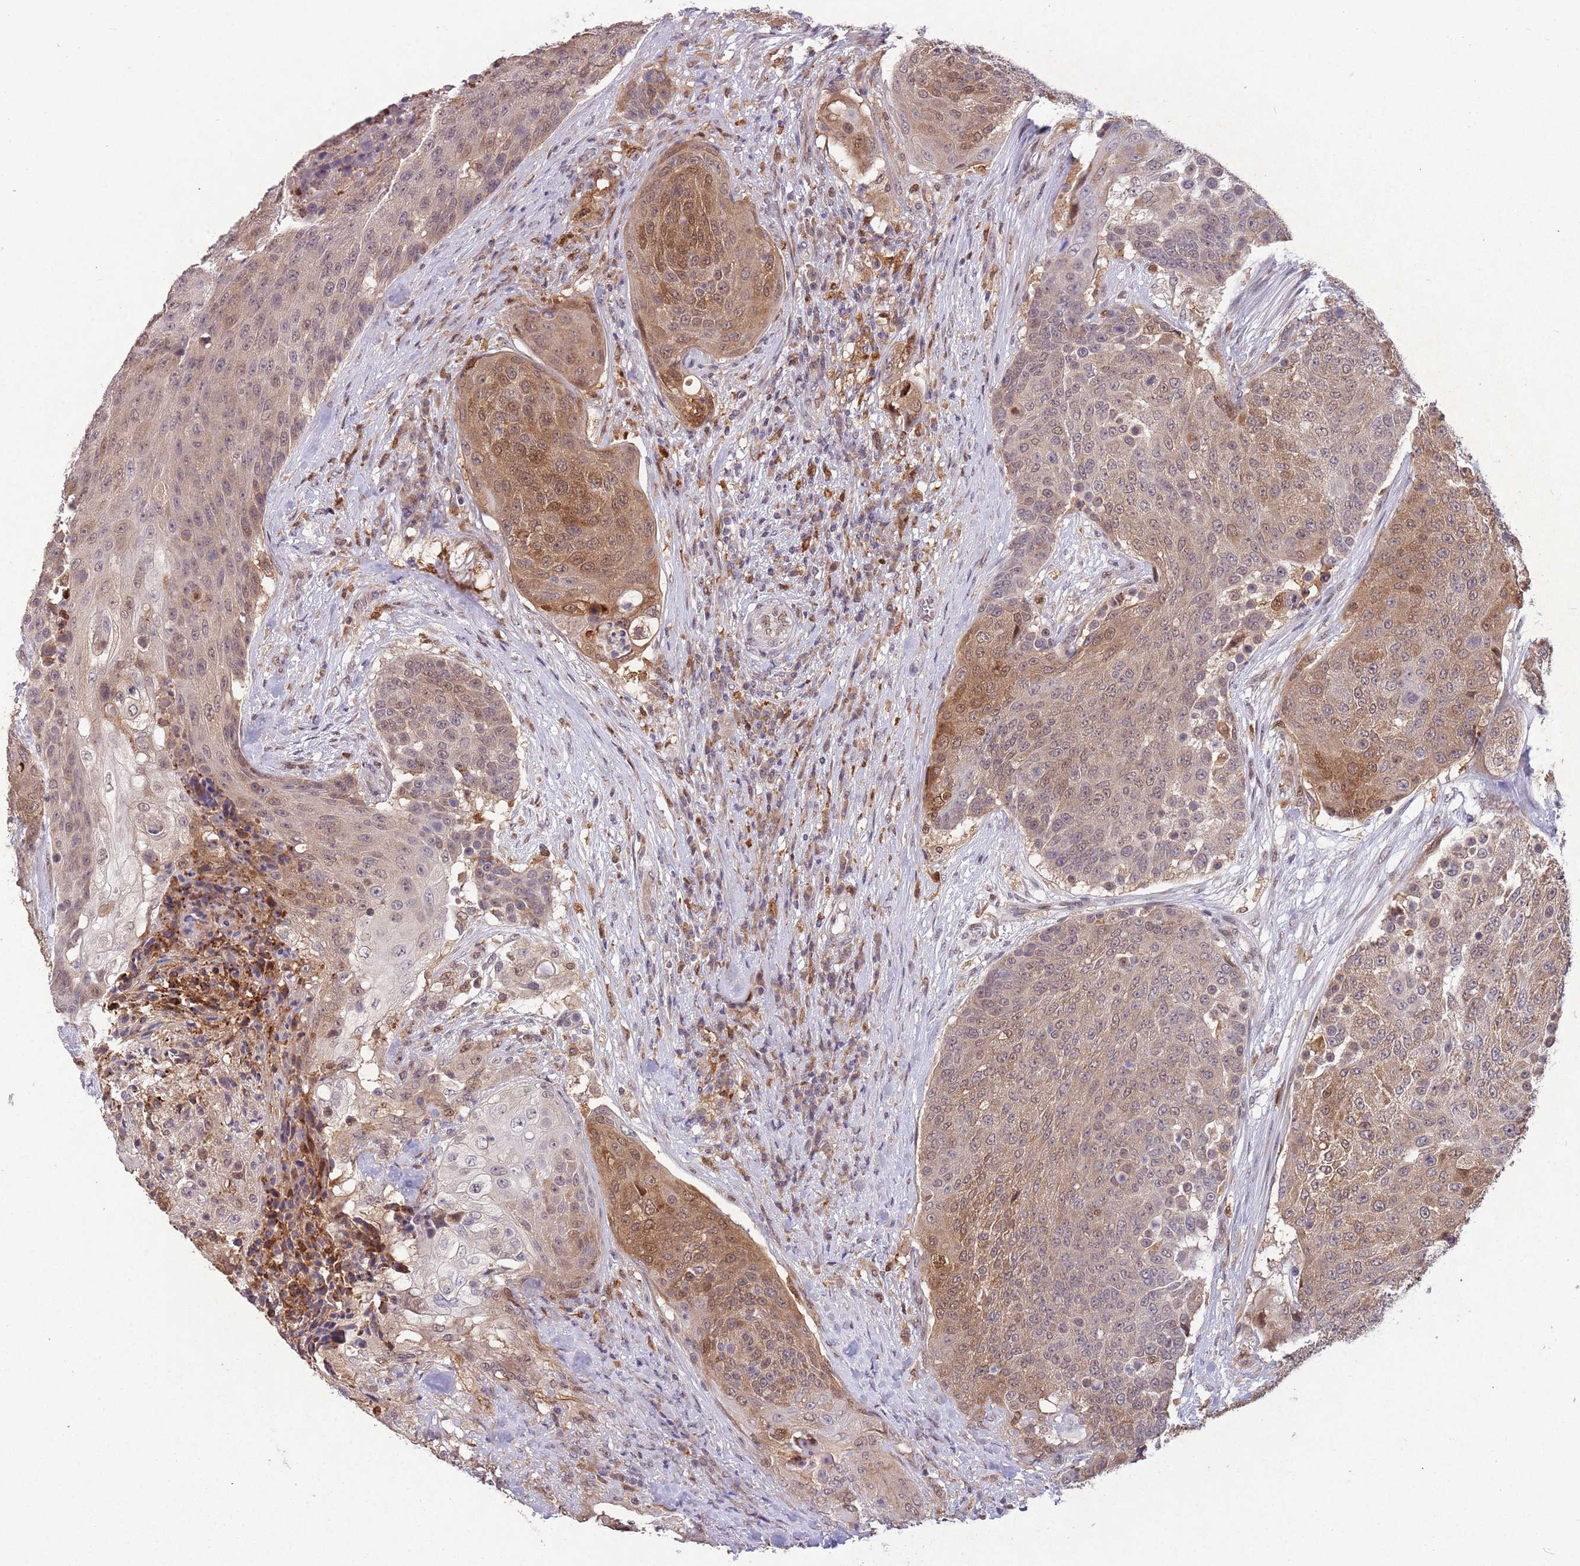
{"staining": {"intensity": "moderate", "quantity": ">75%", "location": "cytoplasmic/membranous,nuclear"}, "tissue": "urothelial cancer", "cell_type": "Tumor cells", "image_type": "cancer", "snomed": [{"axis": "morphology", "description": "Urothelial carcinoma, High grade"}, {"axis": "topography", "description": "Urinary bladder"}], "caption": "A brown stain shows moderate cytoplasmic/membranous and nuclear staining of a protein in human urothelial carcinoma (high-grade) tumor cells. The protein of interest is shown in brown color, while the nuclei are stained blue.", "gene": "ZNF639", "patient": {"sex": "female", "age": 63}}